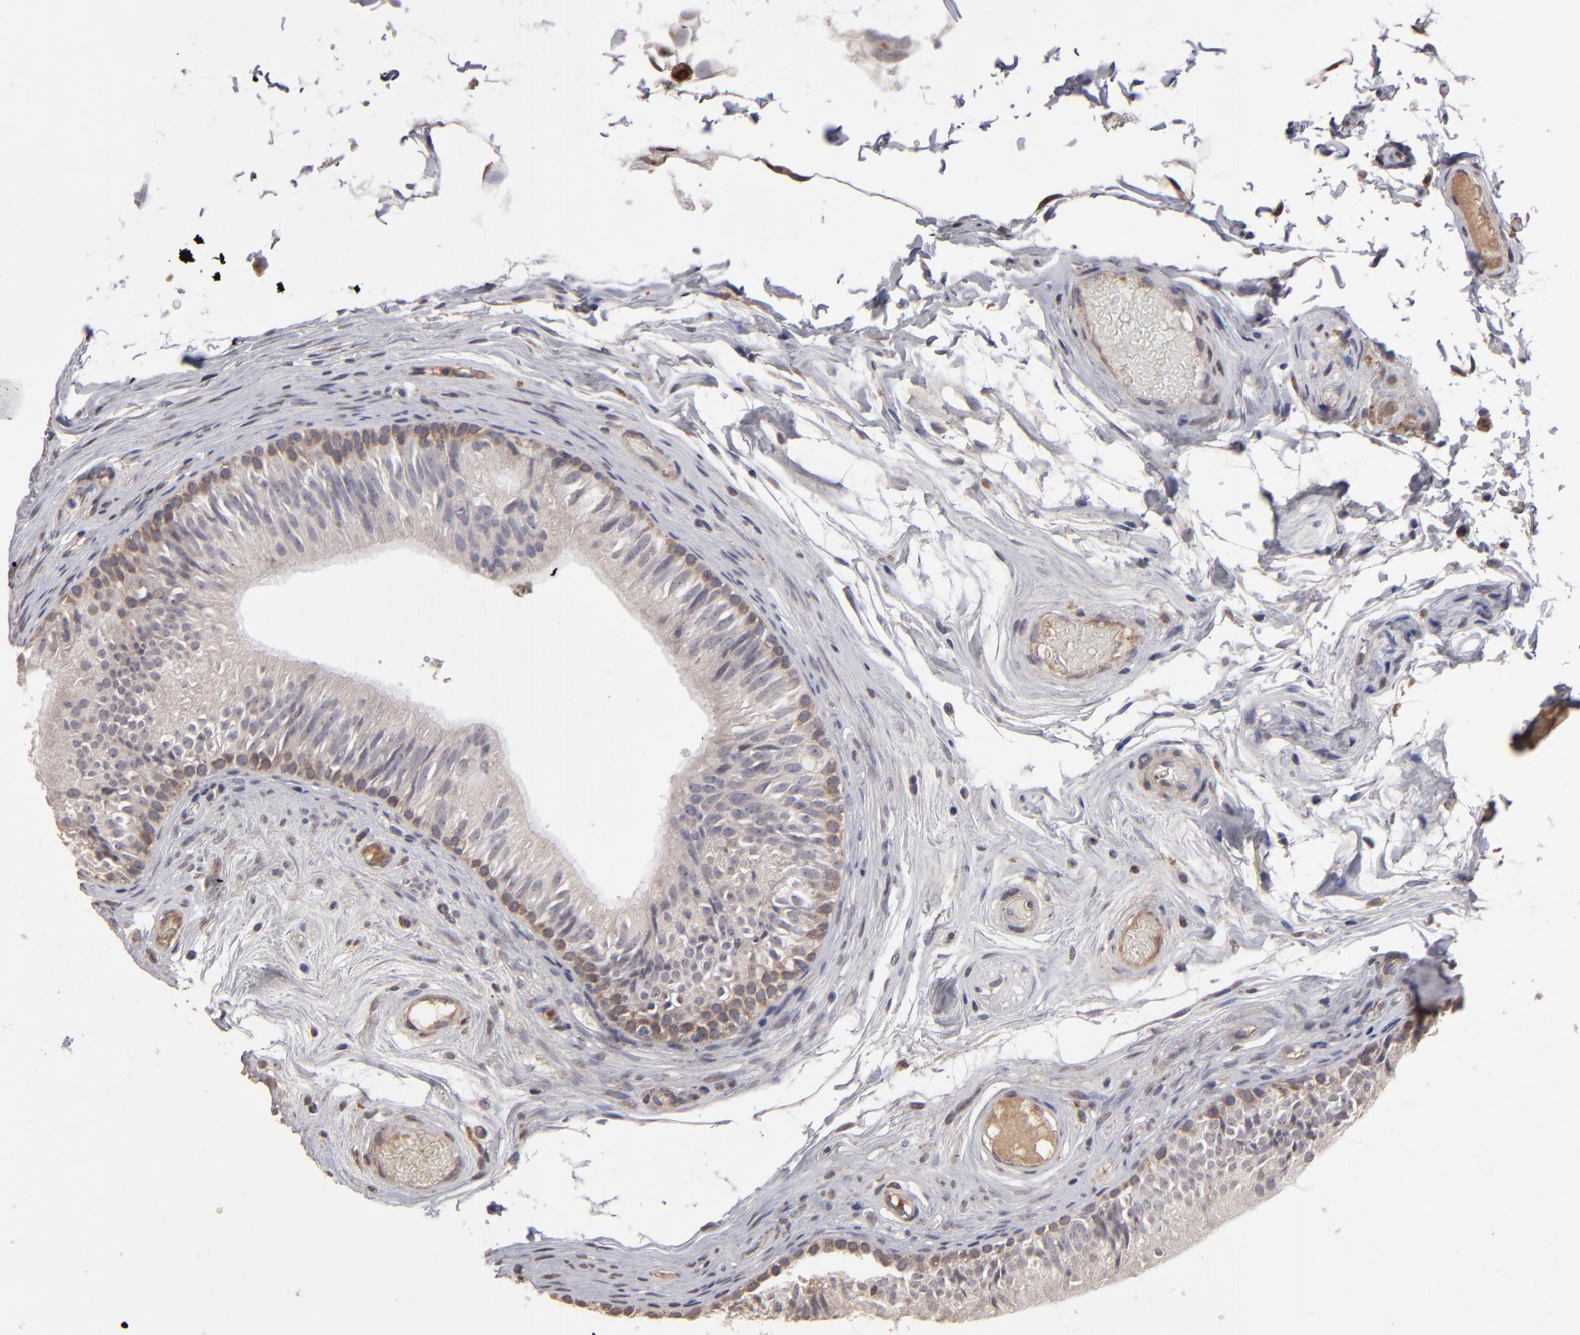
{"staining": {"intensity": "moderate", "quantity": ">75%", "location": "cytoplasmic/membranous"}, "tissue": "epididymis", "cell_type": "Glandular cells", "image_type": "normal", "snomed": [{"axis": "morphology", "description": "Normal tissue, NOS"}, {"axis": "topography", "description": "Testis"}, {"axis": "topography", "description": "Epididymis"}], "caption": "This photomicrograph shows IHC staining of unremarkable epididymis, with medium moderate cytoplasmic/membranous staining in approximately >75% of glandular cells.", "gene": "ITGB5", "patient": {"sex": "male", "age": 36}}